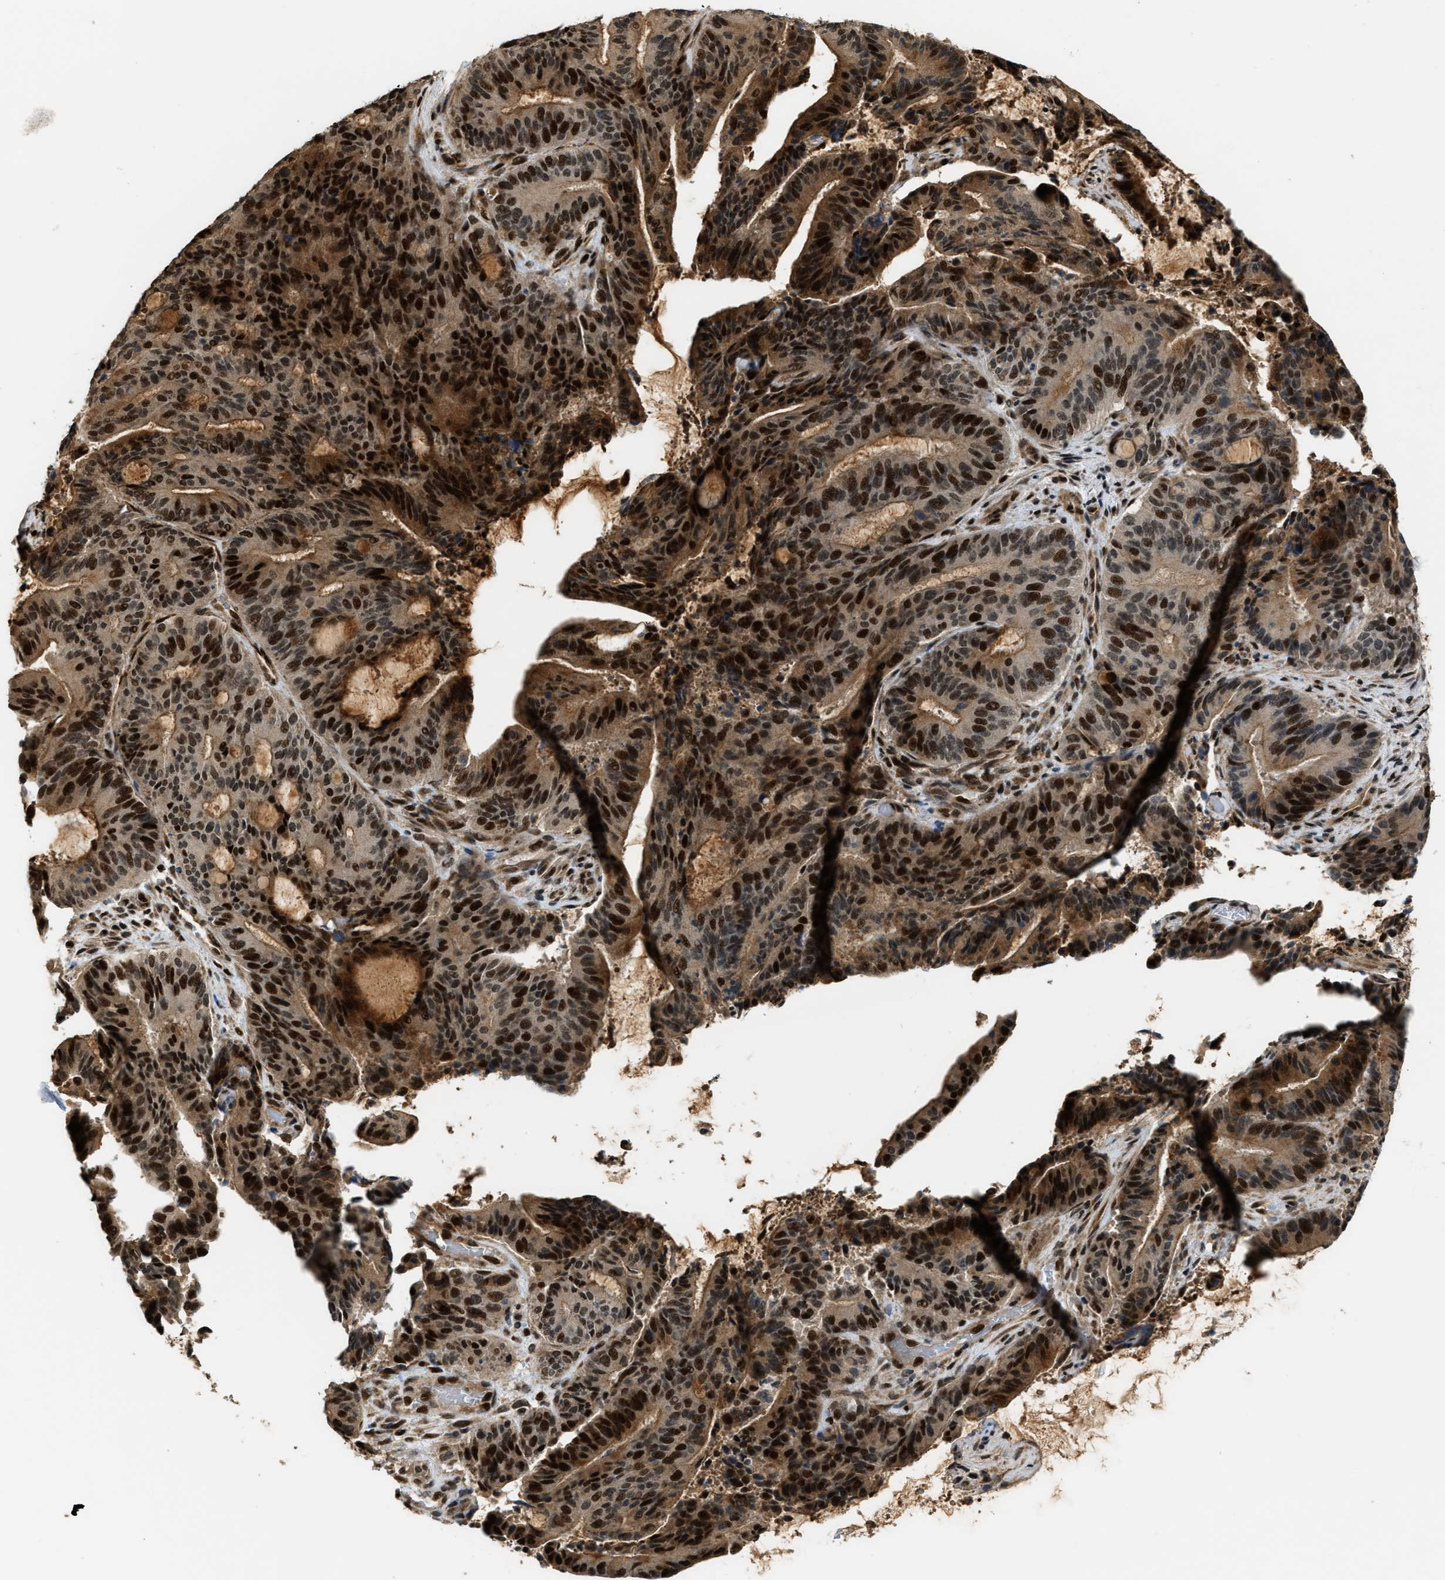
{"staining": {"intensity": "strong", "quantity": ">75%", "location": "cytoplasmic/membranous,nuclear"}, "tissue": "liver cancer", "cell_type": "Tumor cells", "image_type": "cancer", "snomed": [{"axis": "morphology", "description": "Normal tissue, NOS"}, {"axis": "morphology", "description": "Cholangiocarcinoma"}, {"axis": "topography", "description": "Liver"}, {"axis": "topography", "description": "Peripheral nerve tissue"}], "caption": "There is high levels of strong cytoplasmic/membranous and nuclear positivity in tumor cells of cholangiocarcinoma (liver), as demonstrated by immunohistochemical staining (brown color).", "gene": "SERTAD2", "patient": {"sex": "female", "age": 73}}